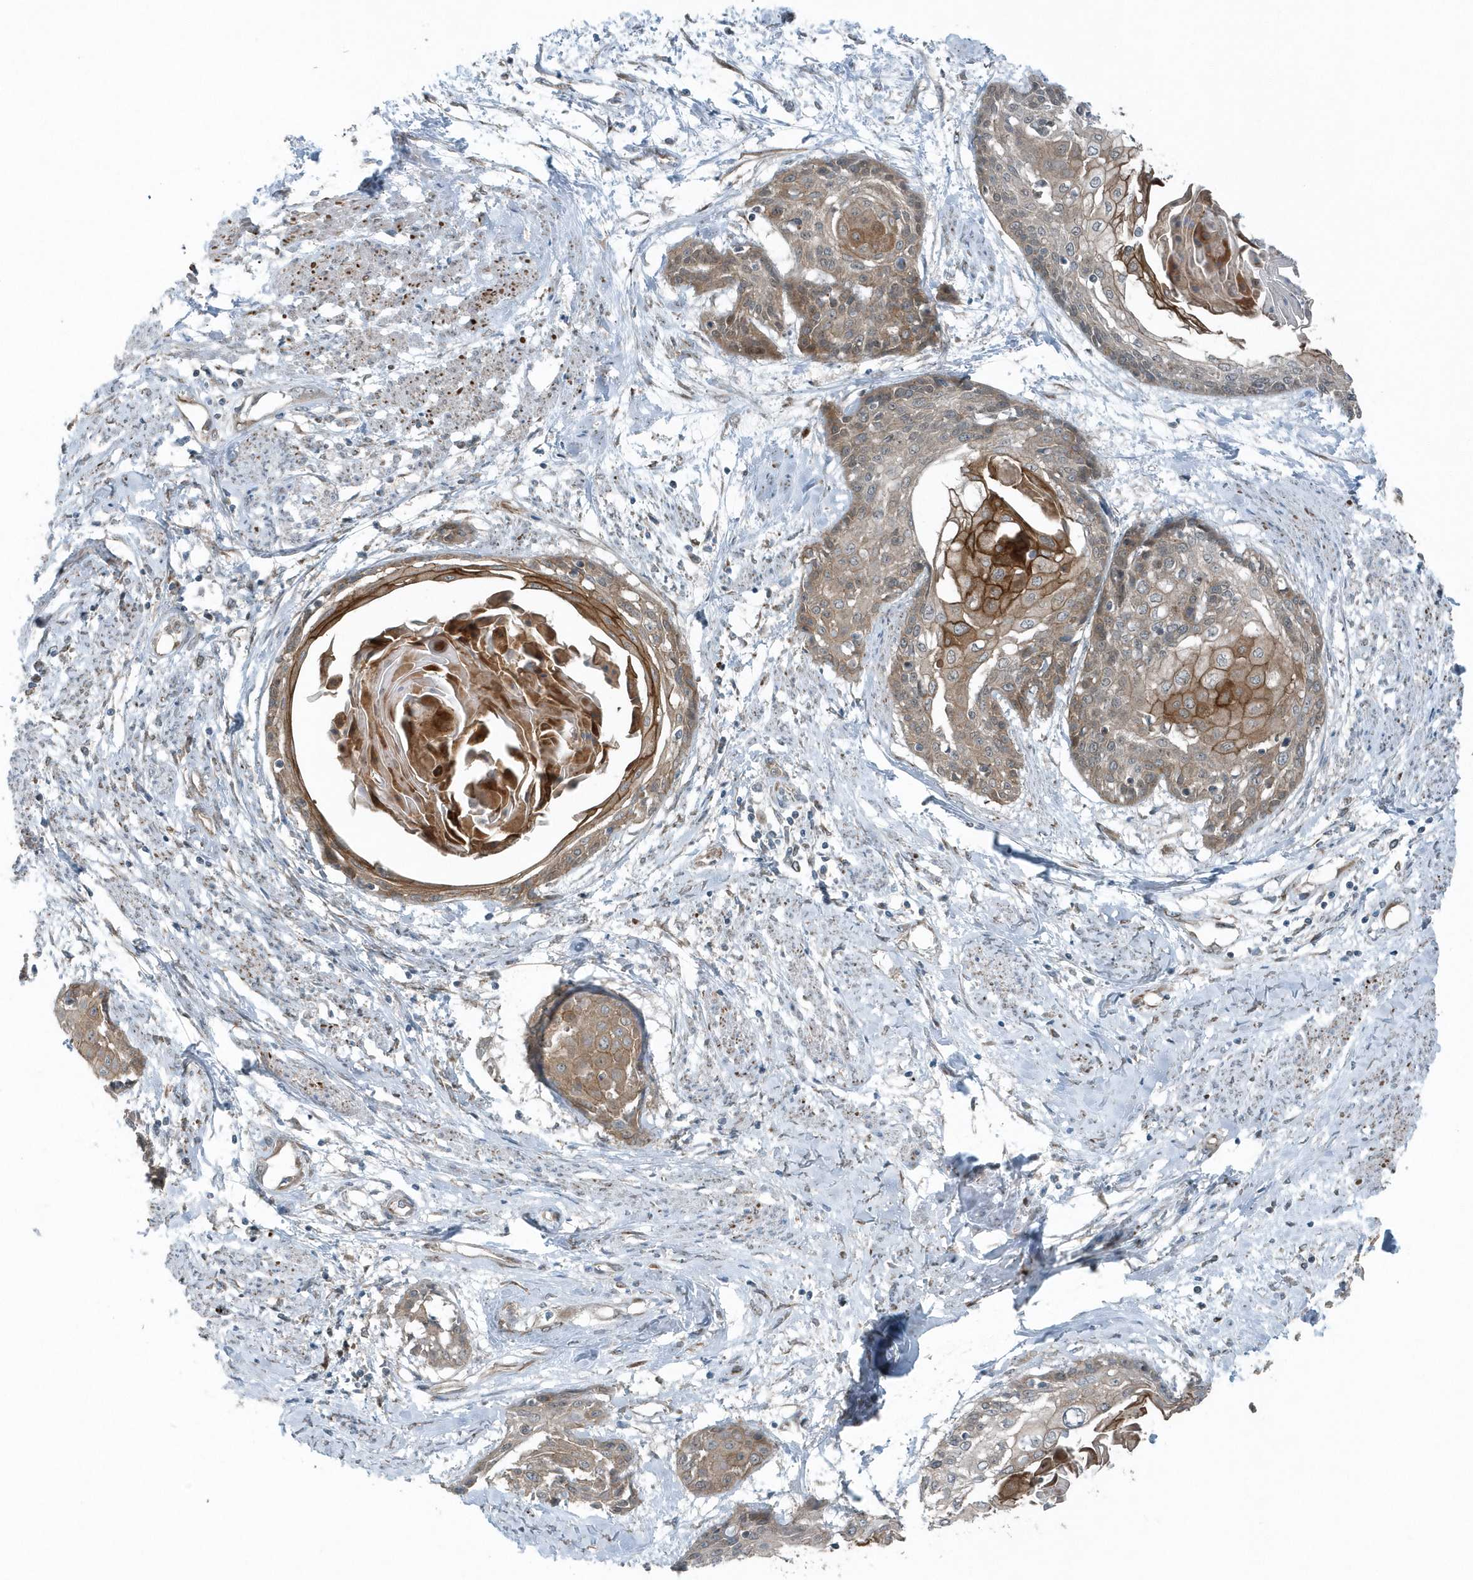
{"staining": {"intensity": "moderate", "quantity": "25%-75%", "location": "cytoplasmic/membranous"}, "tissue": "cervical cancer", "cell_type": "Tumor cells", "image_type": "cancer", "snomed": [{"axis": "morphology", "description": "Squamous cell carcinoma, NOS"}, {"axis": "topography", "description": "Cervix"}], "caption": "Squamous cell carcinoma (cervical) stained with immunohistochemistry shows moderate cytoplasmic/membranous staining in approximately 25%-75% of tumor cells. The protein of interest is stained brown, and the nuclei are stained in blue (DAB IHC with brightfield microscopy, high magnification).", "gene": "GCC2", "patient": {"sex": "female", "age": 57}}